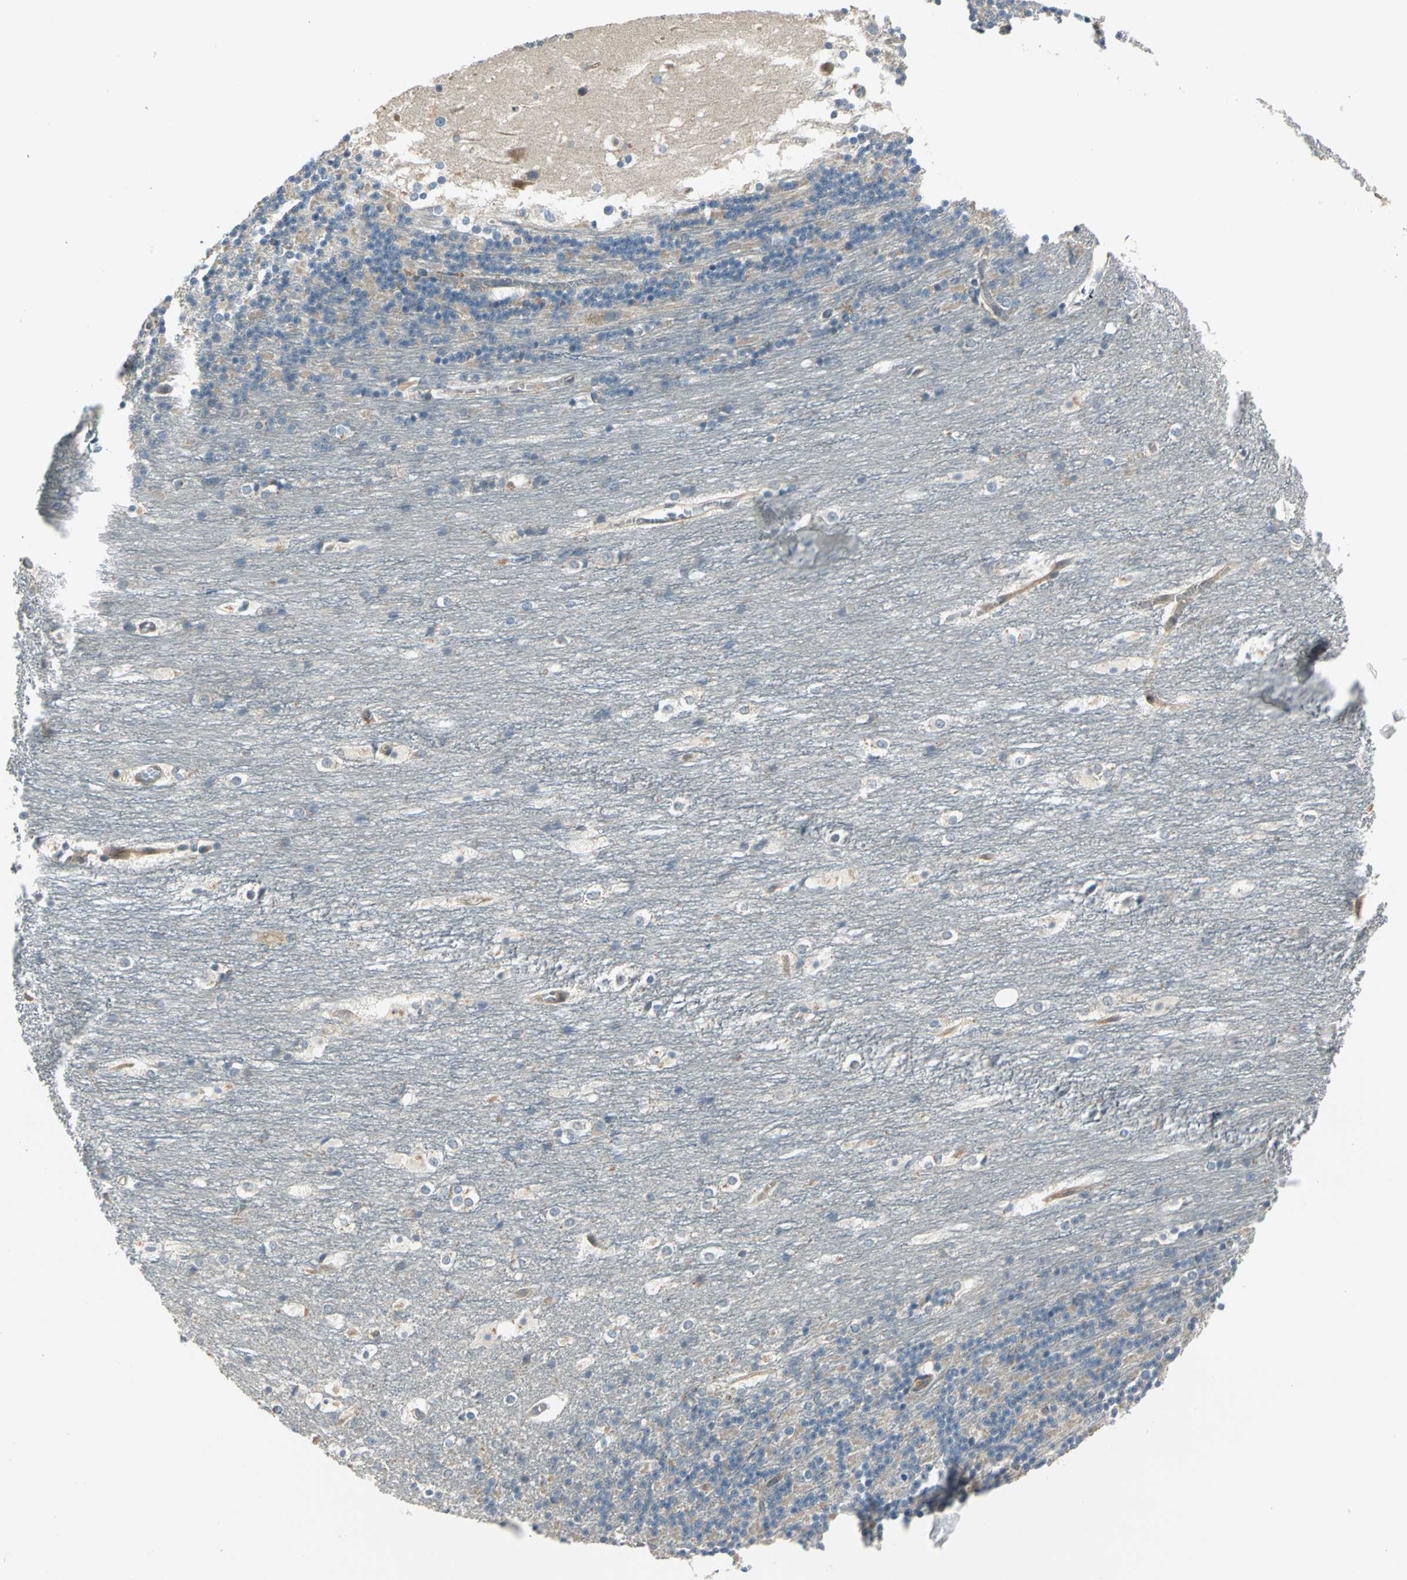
{"staining": {"intensity": "weak", "quantity": "25%-75%", "location": "cytoplasmic/membranous"}, "tissue": "cerebellum", "cell_type": "Cells in granular layer", "image_type": "normal", "snomed": [{"axis": "morphology", "description": "Normal tissue, NOS"}, {"axis": "topography", "description": "Cerebellum"}], "caption": "Unremarkable cerebellum demonstrates weak cytoplasmic/membranous expression in approximately 25%-75% of cells in granular layer, visualized by immunohistochemistry.", "gene": "PRKAA1", "patient": {"sex": "female", "age": 19}}